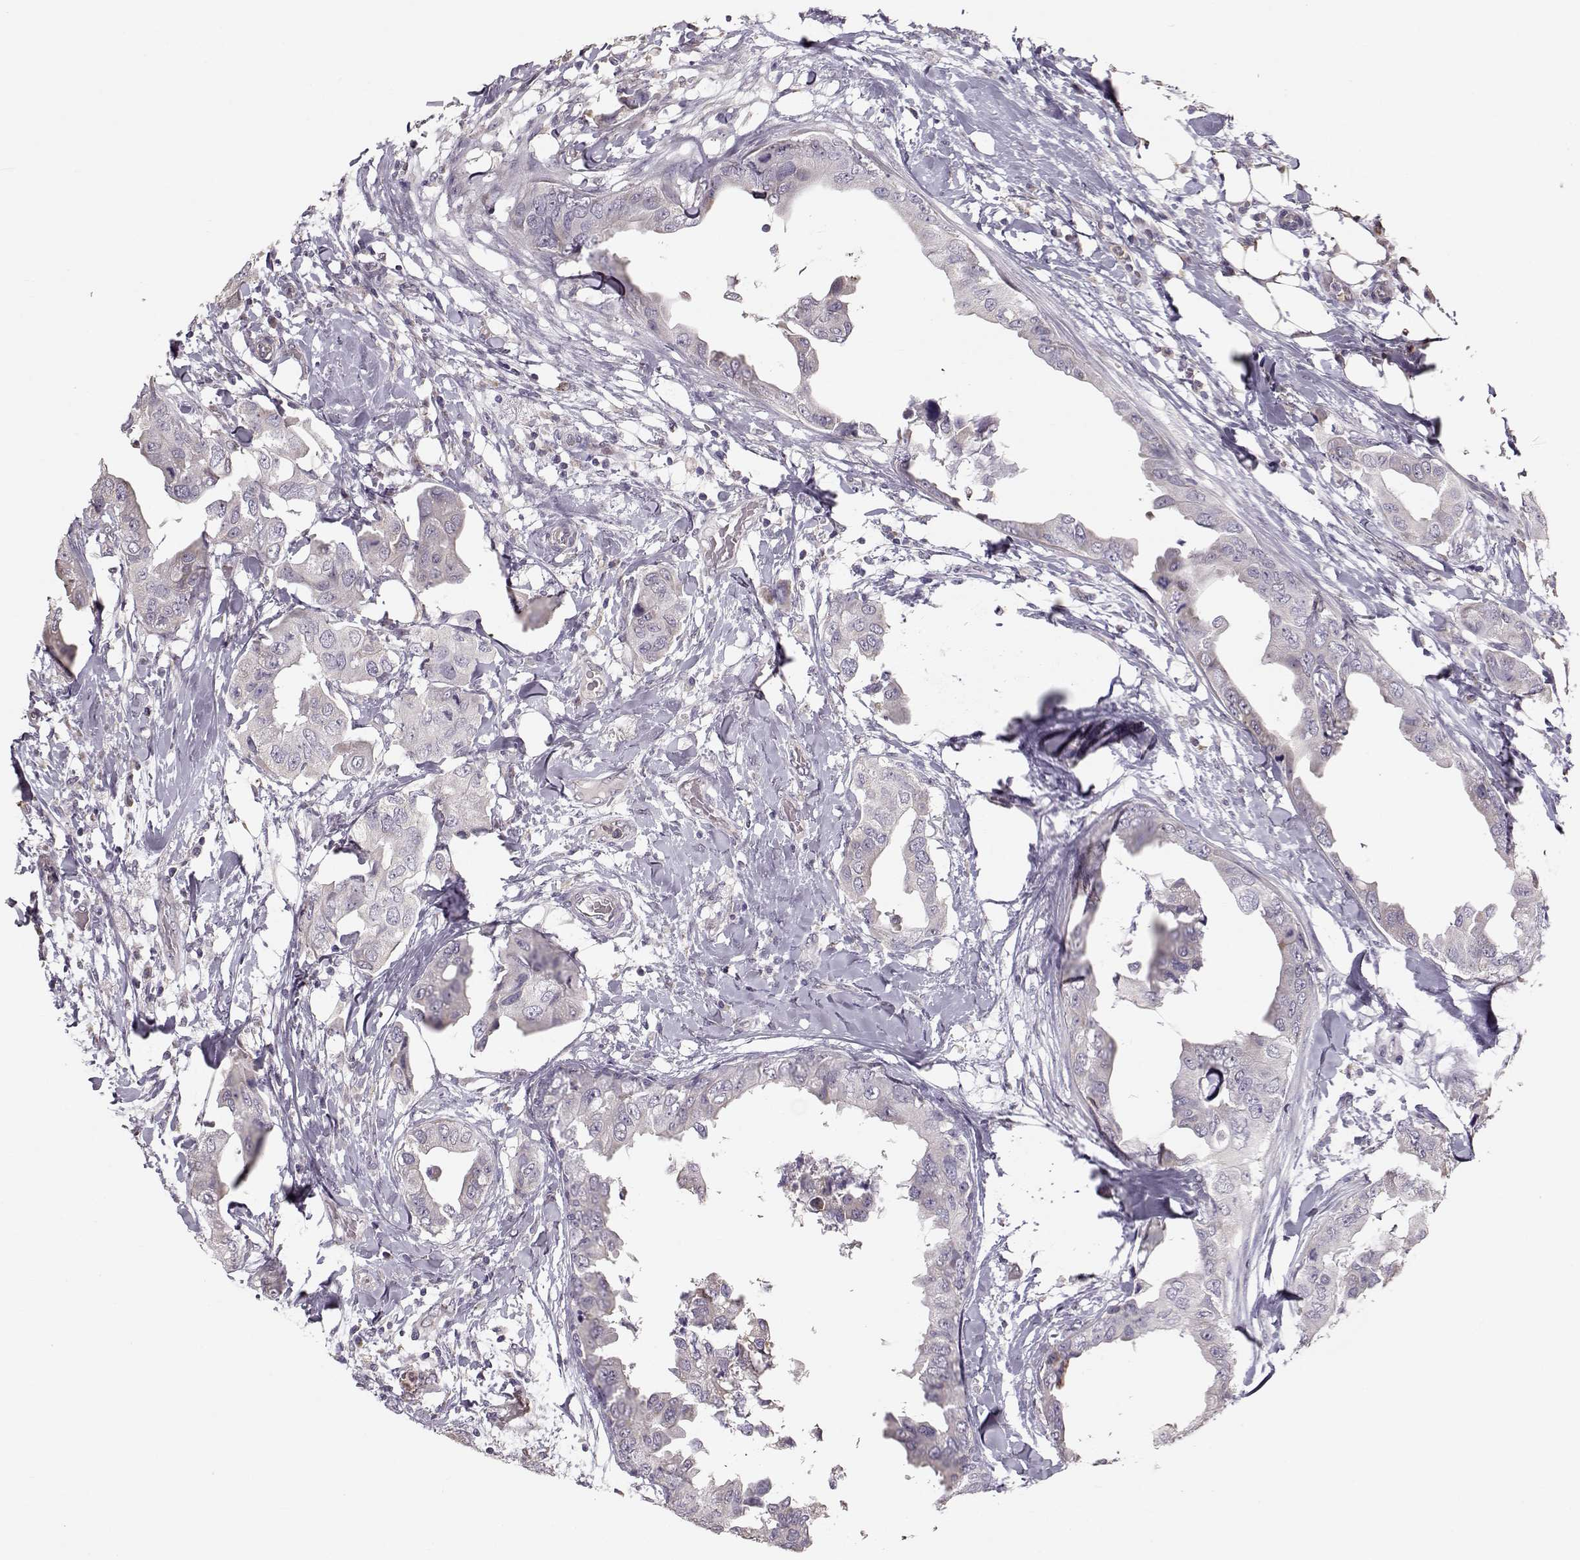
{"staining": {"intensity": "negative", "quantity": "none", "location": "none"}, "tissue": "breast cancer", "cell_type": "Tumor cells", "image_type": "cancer", "snomed": [{"axis": "morphology", "description": "Normal tissue, NOS"}, {"axis": "morphology", "description": "Duct carcinoma"}, {"axis": "topography", "description": "Breast"}], "caption": "Invasive ductal carcinoma (breast) was stained to show a protein in brown. There is no significant expression in tumor cells.", "gene": "POU1F1", "patient": {"sex": "female", "age": 40}}